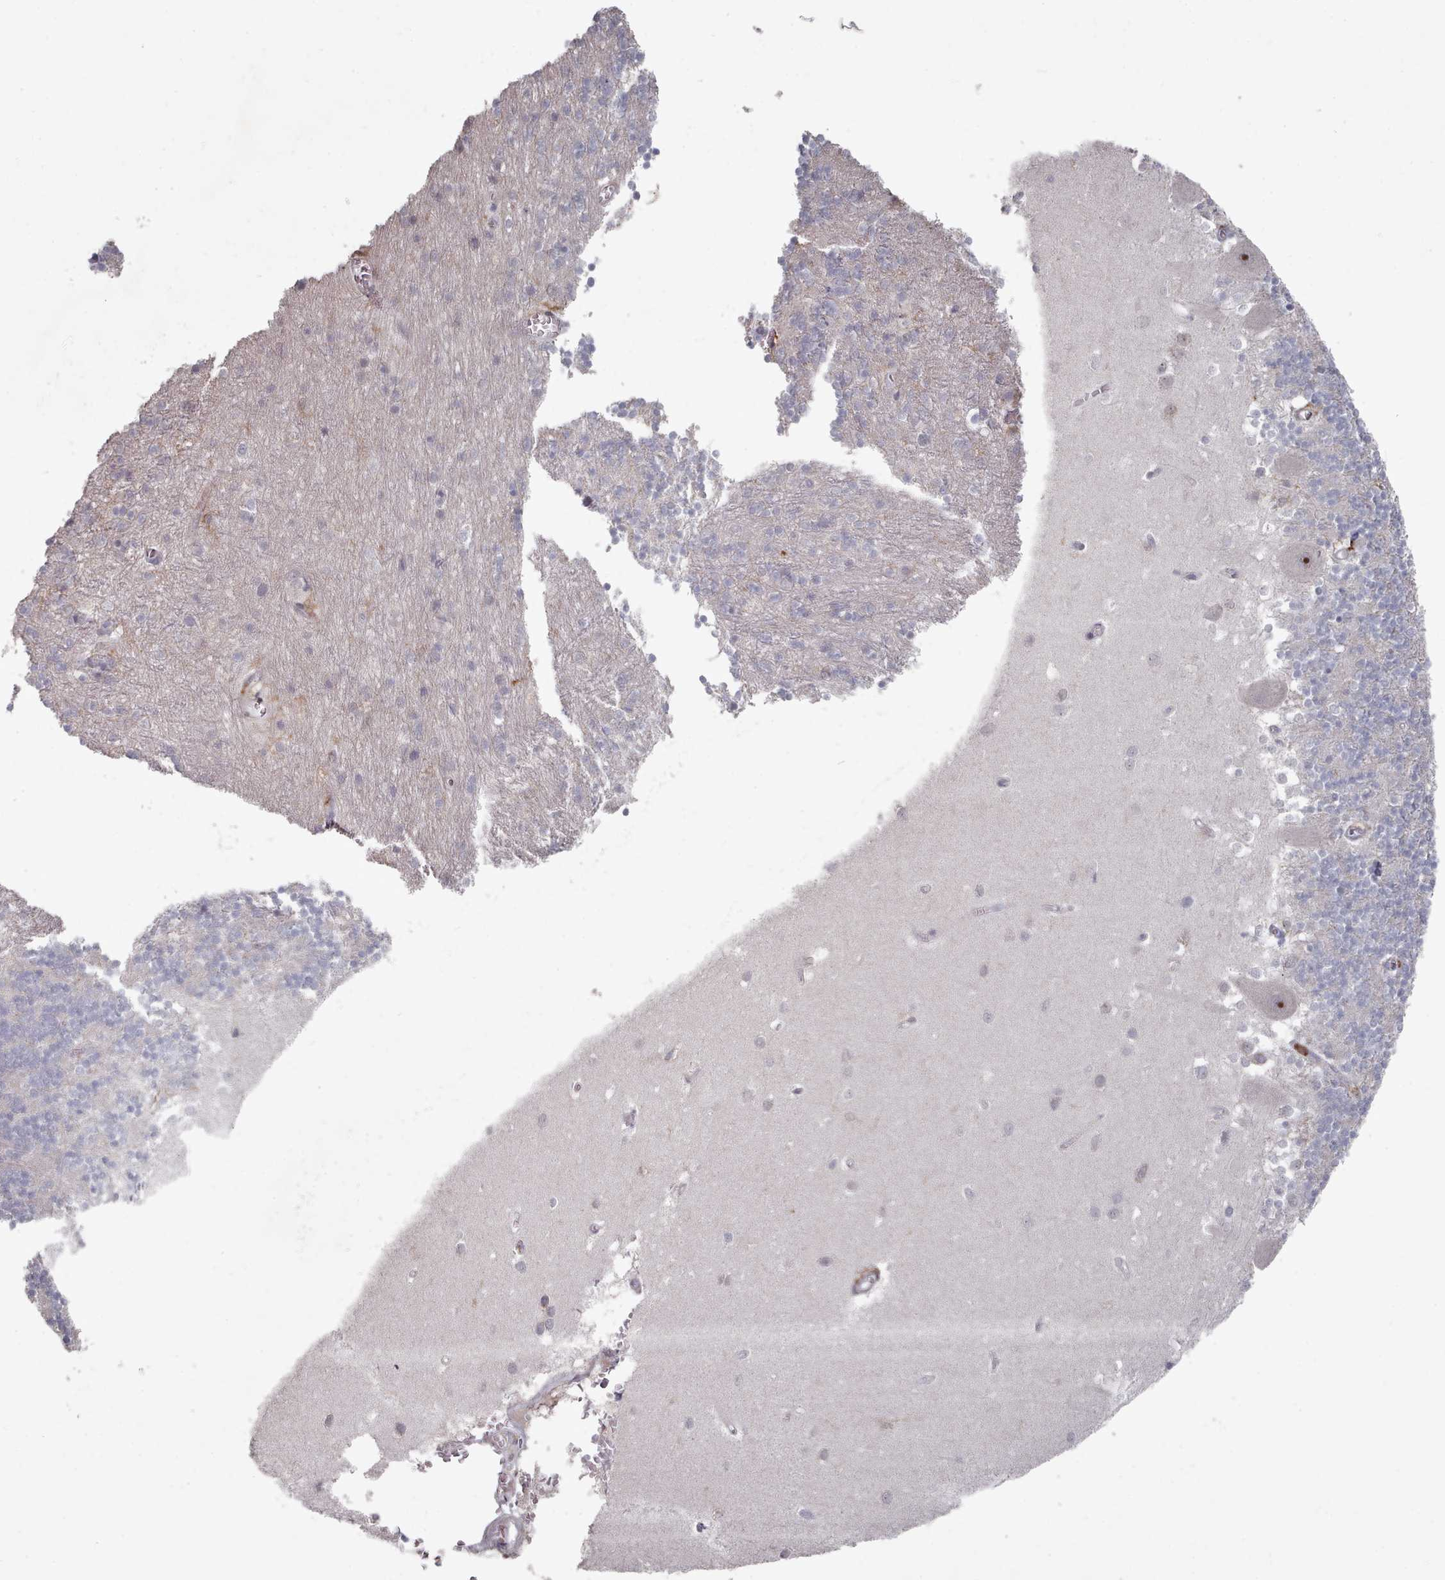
{"staining": {"intensity": "negative", "quantity": "none", "location": "none"}, "tissue": "cerebellum", "cell_type": "Cells in granular layer", "image_type": "normal", "snomed": [{"axis": "morphology", "description": "Normal tissue, NOS"}, {"axis": "topography", "description": "Cerebellum"}], "caption": "The histopathology image demonstrates no significant expression in cells in granular layer of cerebellum. (Stains: DAB IHC with hematoxylin counter stain, Microscopy: brightfield microscopy at high magnification).", "gene": "COL8A2", "patient": {"sex": "male", "age": 54}}